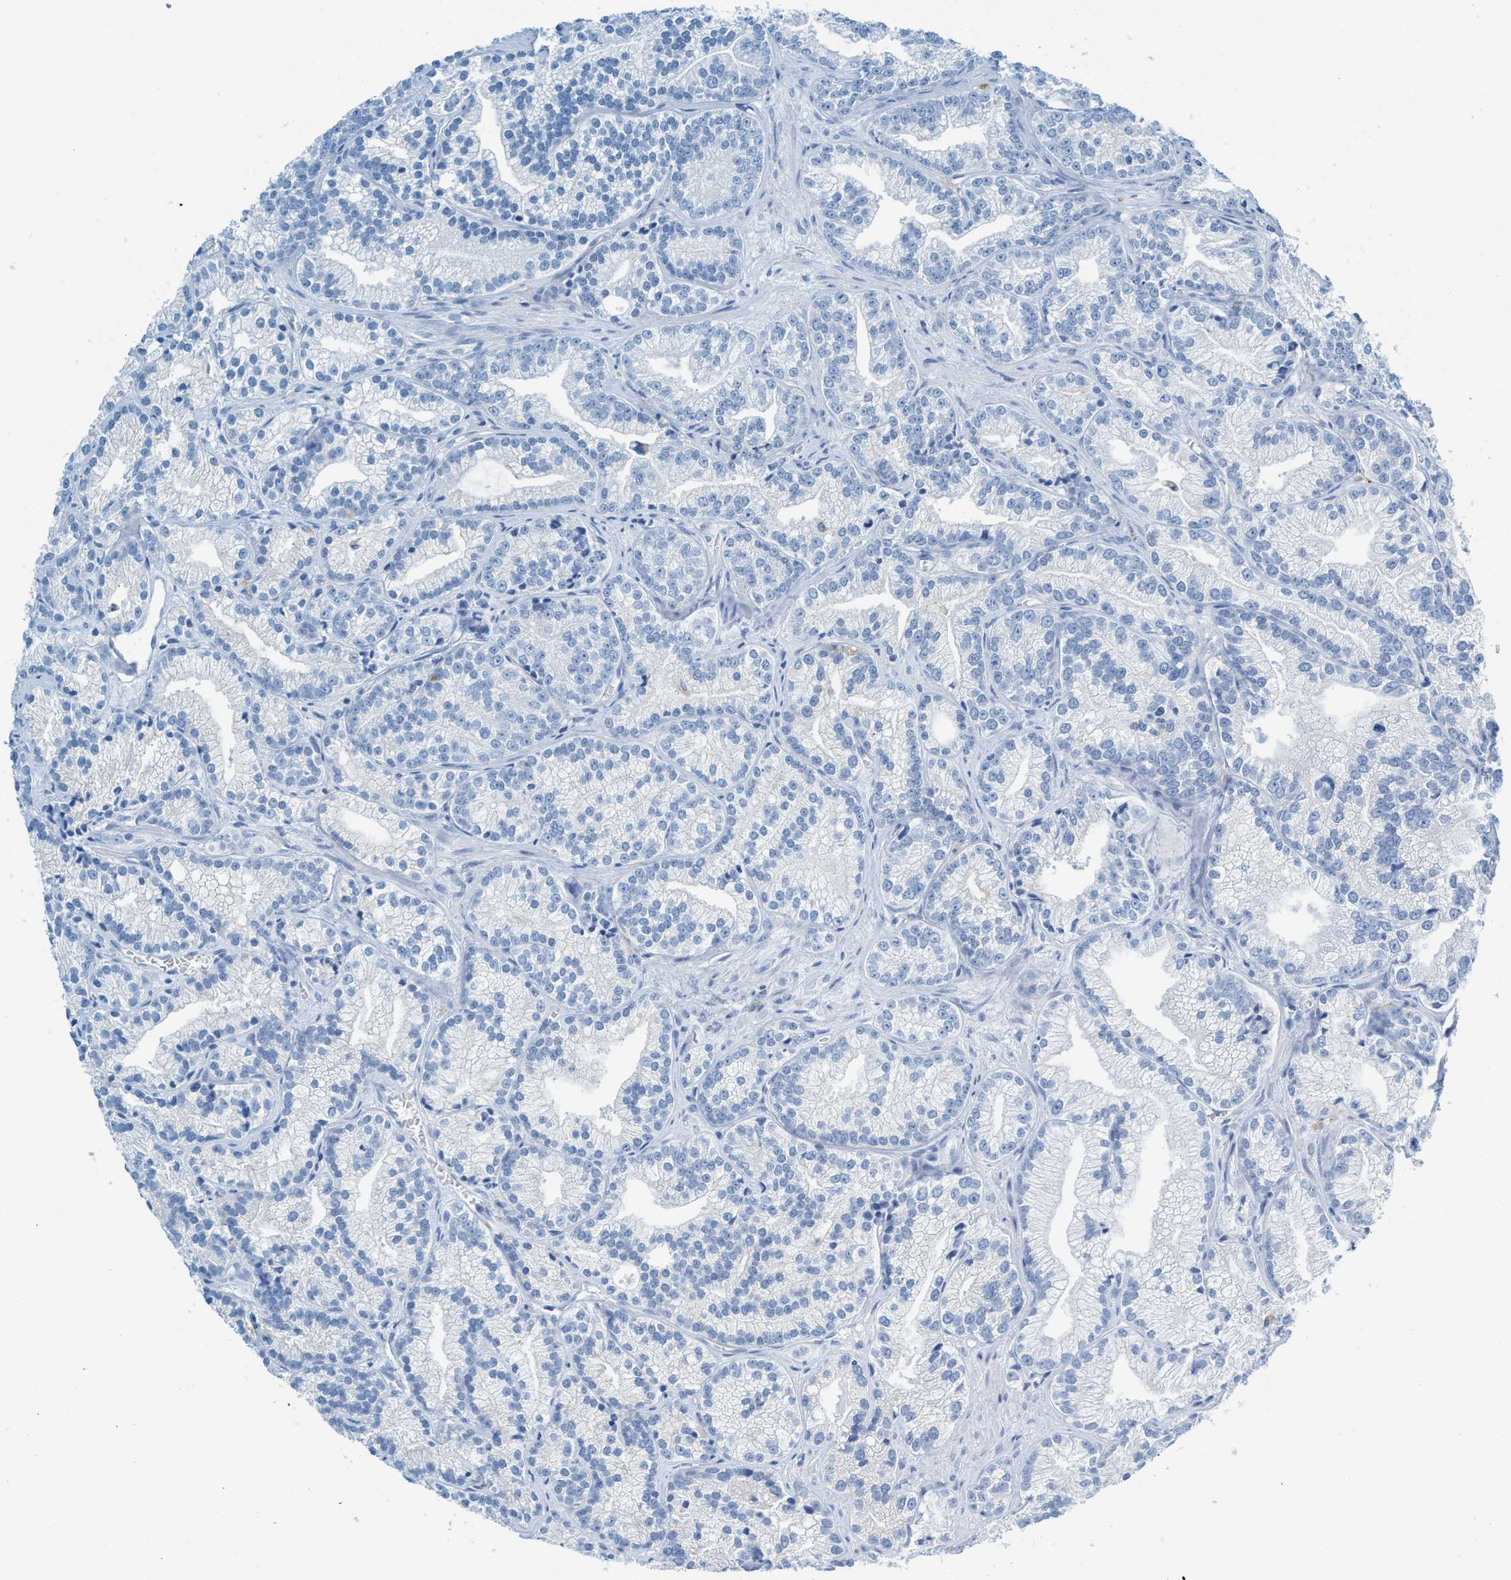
{"staining": {"intensity": "negative", "quantity": "none", "location": "none"}, "tissue": "prostate cancer", "cell_type": "Tumor cells", "image_type": "cancer", "snomed": [{"axis": "morphology", "description": "Adenocarcinoma, Low grade"}, {"axis": "topography", "description": "Prostate"}], "caption": "Tumor cells show no significant protein staining in prostate cancer (adenocarcinoma (low-grade)).", "gene": "C21orf62", "patient": {"sex": "male", "age": 89}}